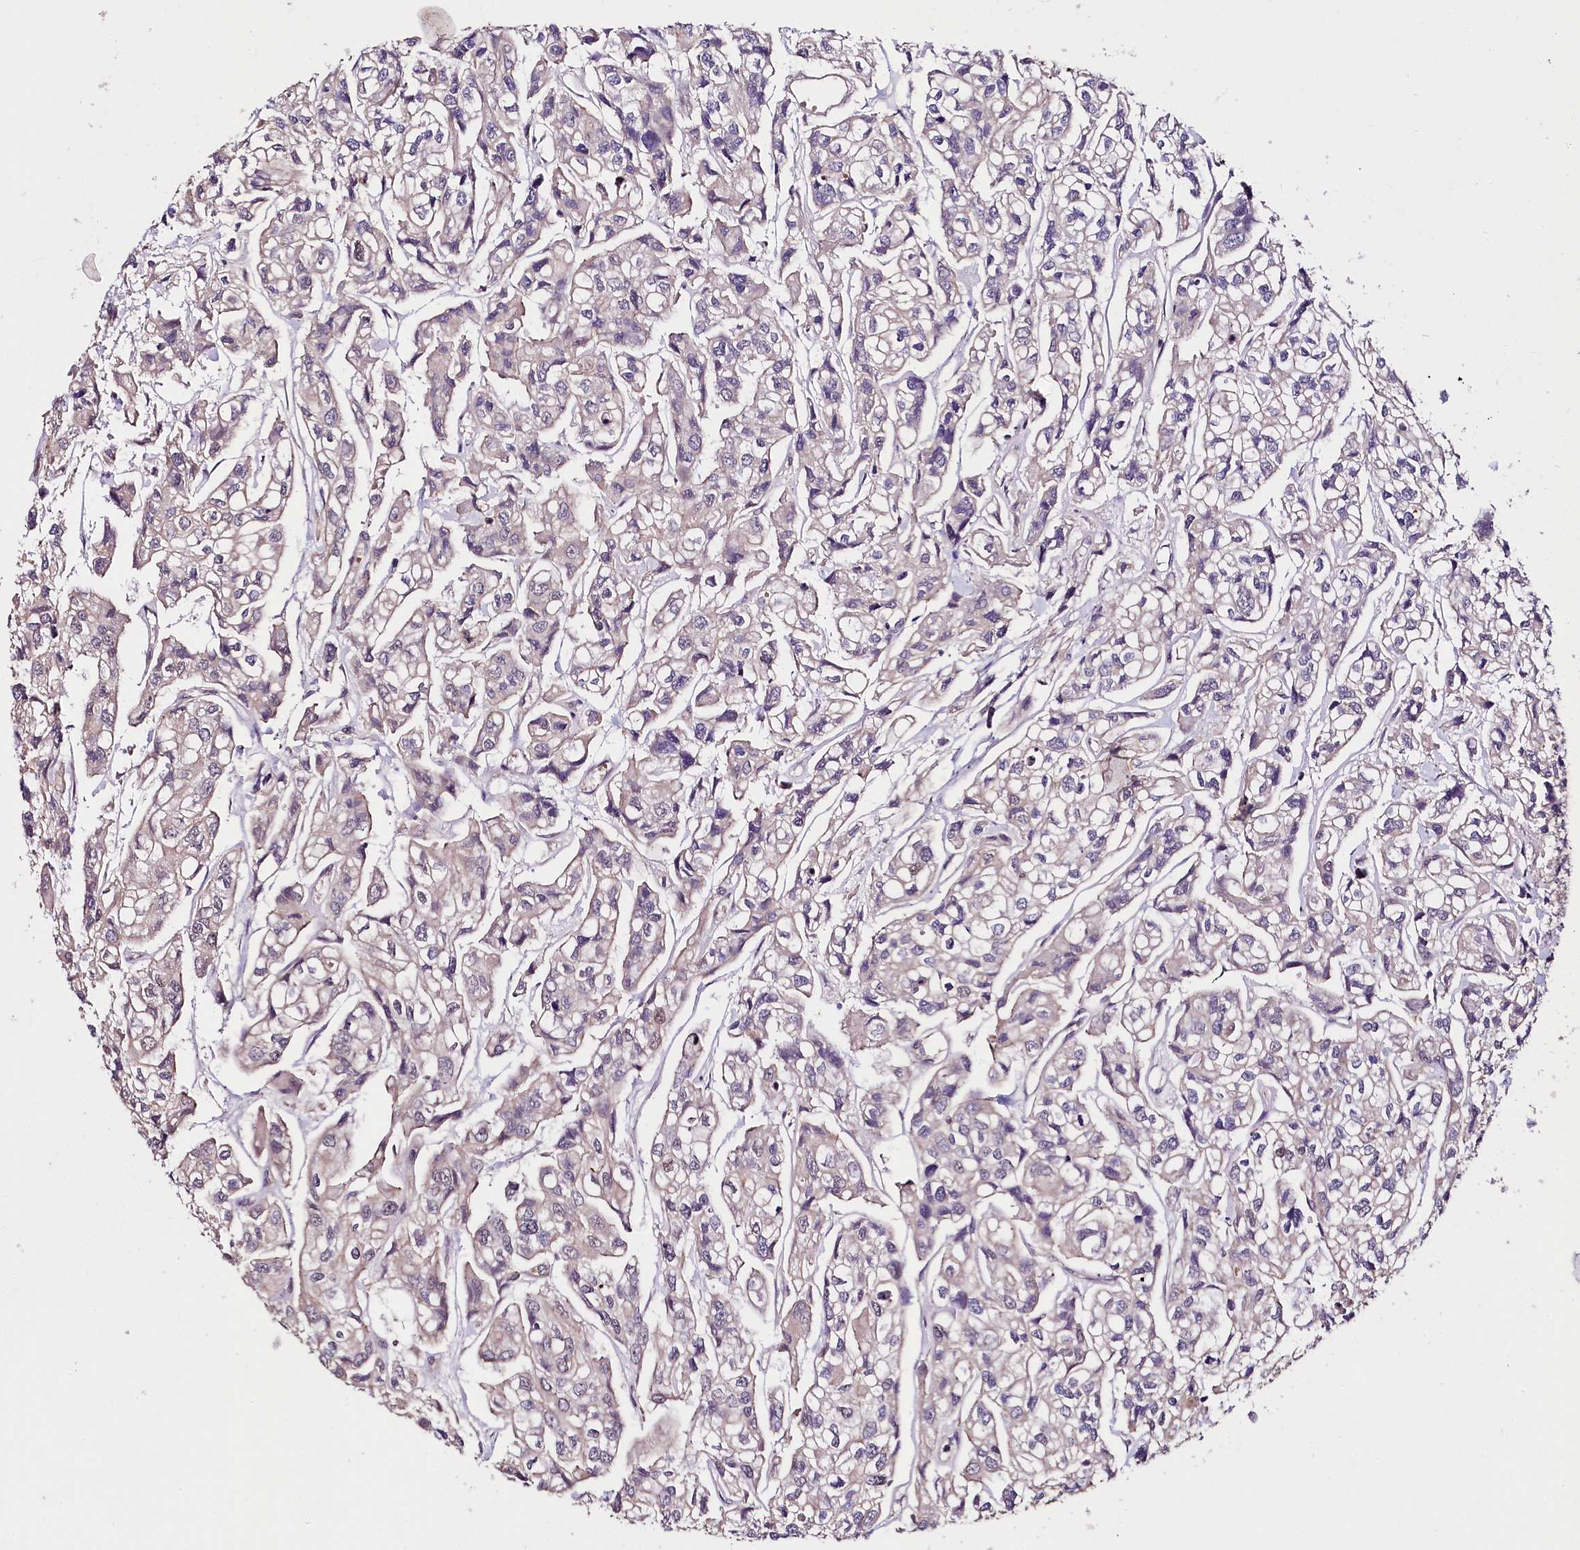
{"staining": {"intensity": "negative", "quantity": "none", "location": "none"}, "tissue": "urothelial cancer", "cell_type": "Tumor cells", "image_type": "cancer", "snomed": [{"axis": "morphology", "description": "Urothelial carcinoma, High grade"}, {"axis": "topography", "description": "Urinary bladder"}], "caption": "IHC photomicrograph of neoplastic tissue: urothelial cancer stained with DAB (3,3'-diaminobenzidine) demonstrates no significant protein positivity in tumor cells.", "gene": "TAFAZZIN", "patient": {"sex": "male", "age": 67}}